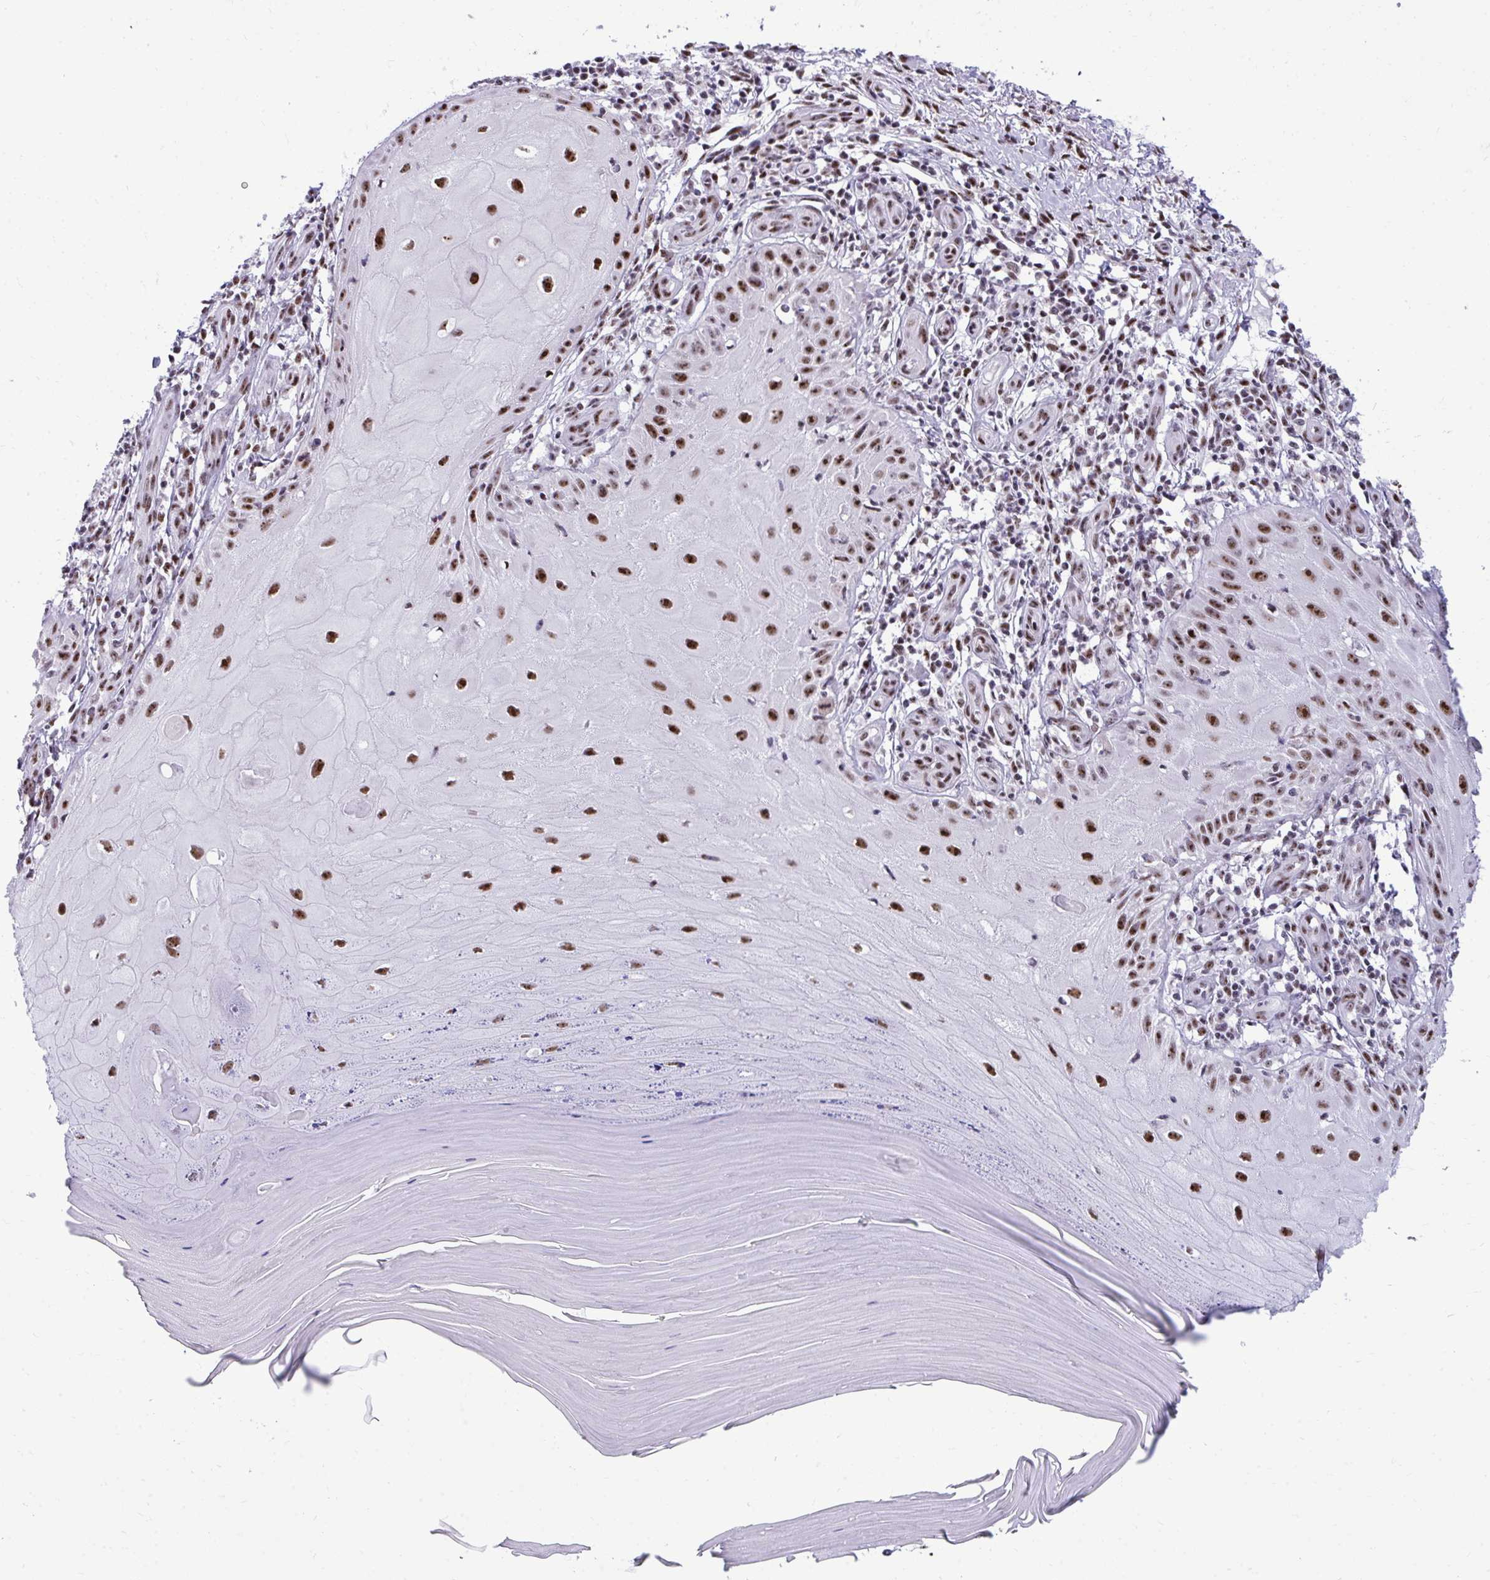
{"staining": {"intensity": "strong", "quantity": ">75%", "location": "nuclear"}, "tissue": "skin cancer", "cell_type": "Tumor cells", "image_type": "cancer", "snomed": [{"axis": "morphology", "description": "Squamous cell carcinoma, NOS"}, {"axis": "topography", "description": "Skin"}], "caption": "Skin squamous cell carcinoma was stained to show a protein in brown. There is high levels of strong nuclear expression in about >75% of tumor cells.", "gene": "PELP1", "patient": {"sex": "female", "age": 77}}